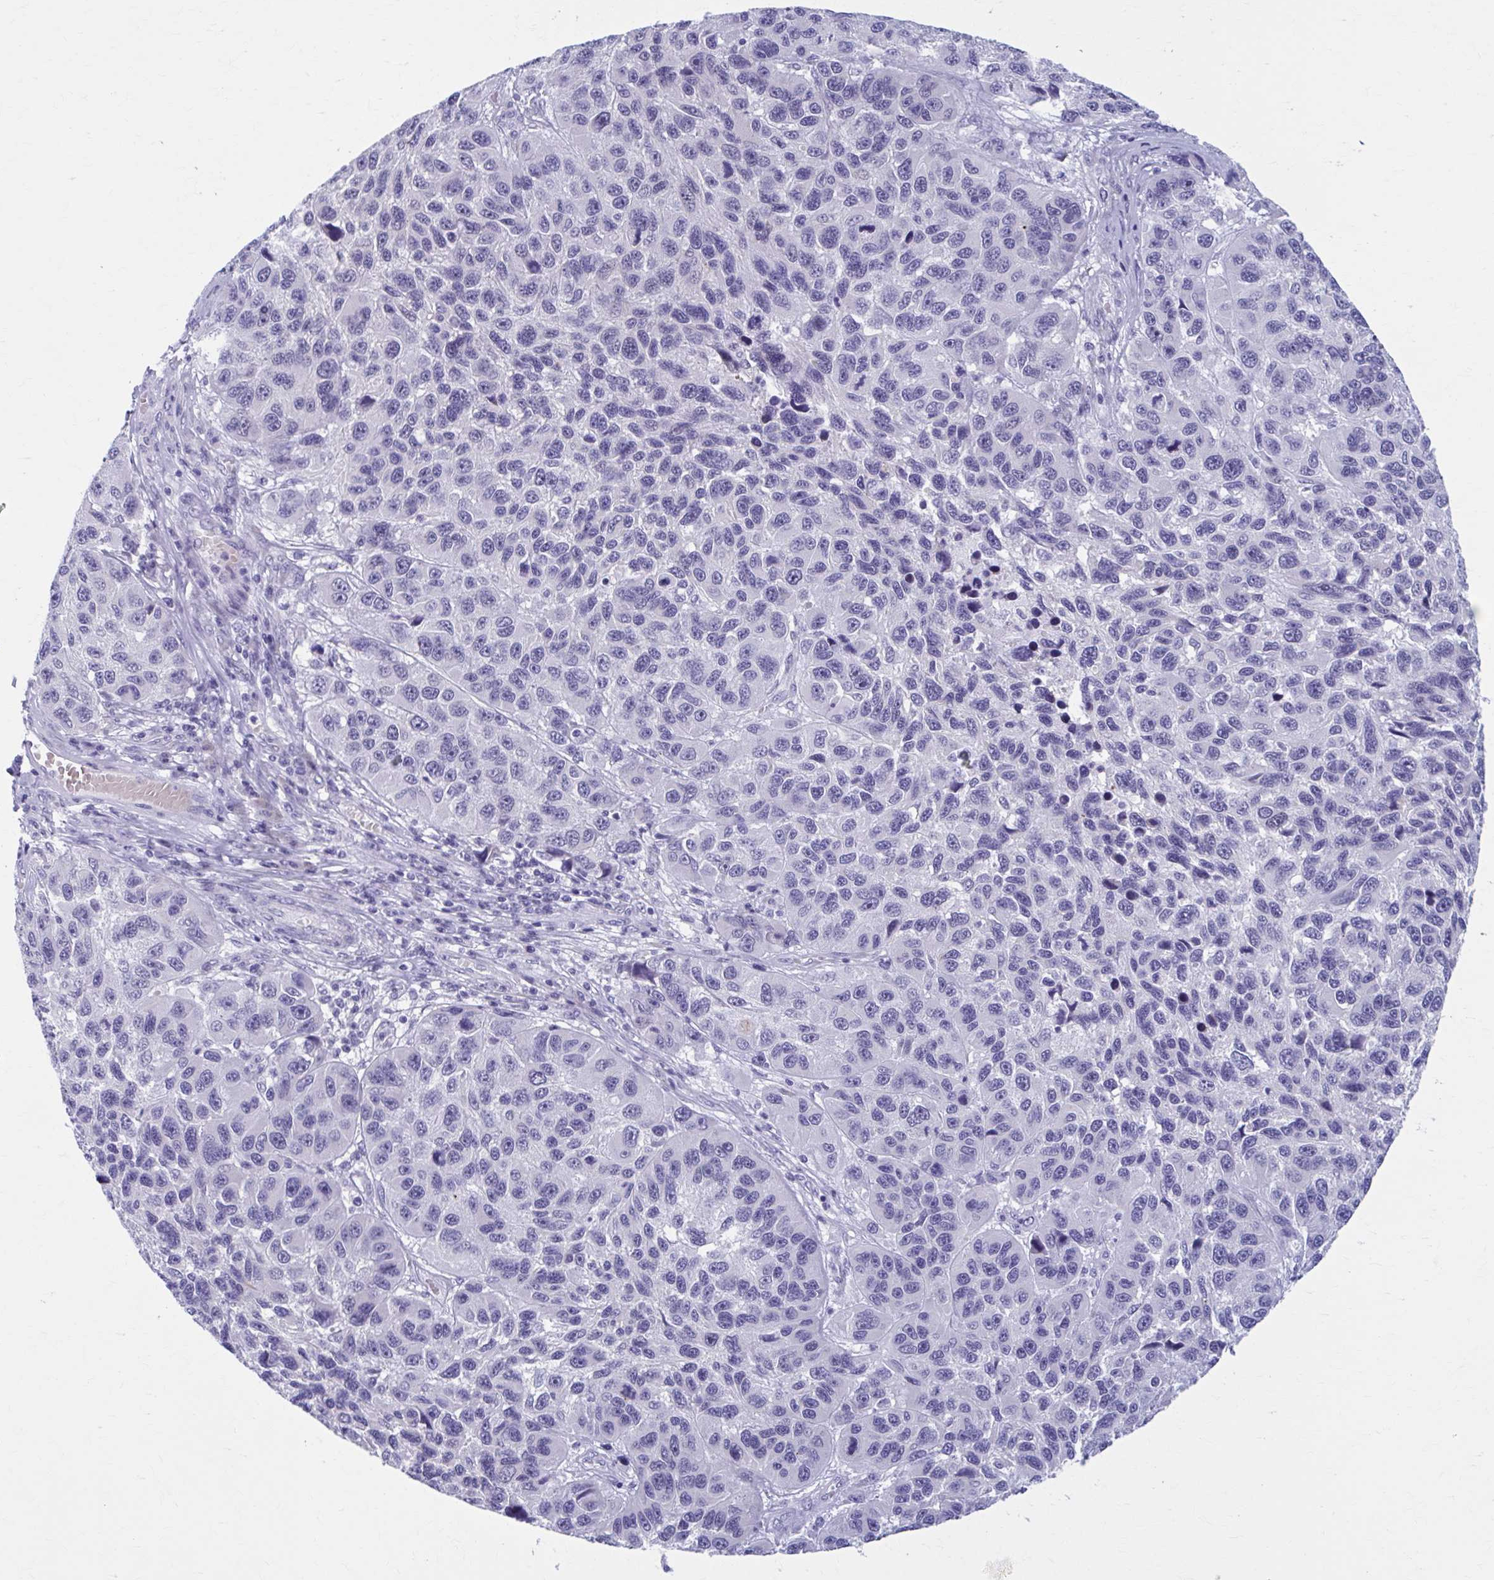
{"staining": {"intensity": "negative", "quantity": "none", "location": "none"}, "tissue": "melanoma", "cell_type": "Tumor cells", "image_type": "cancer", "snomed": [{"axis": "morphology", "description": "Malignant melanoma, NOS"}, {"axis": "topography", "description": "Skin"}], "caption": "Histopathology image shows no significant protein positivity in tumor cells of melanoma. (Stains: DAB IHC with hematoxylin counter stain, Microscopy: brightfield microscopy at high magnification).", "gene": "CCDC105", "patient": {"sex": "male", "age": 53}}